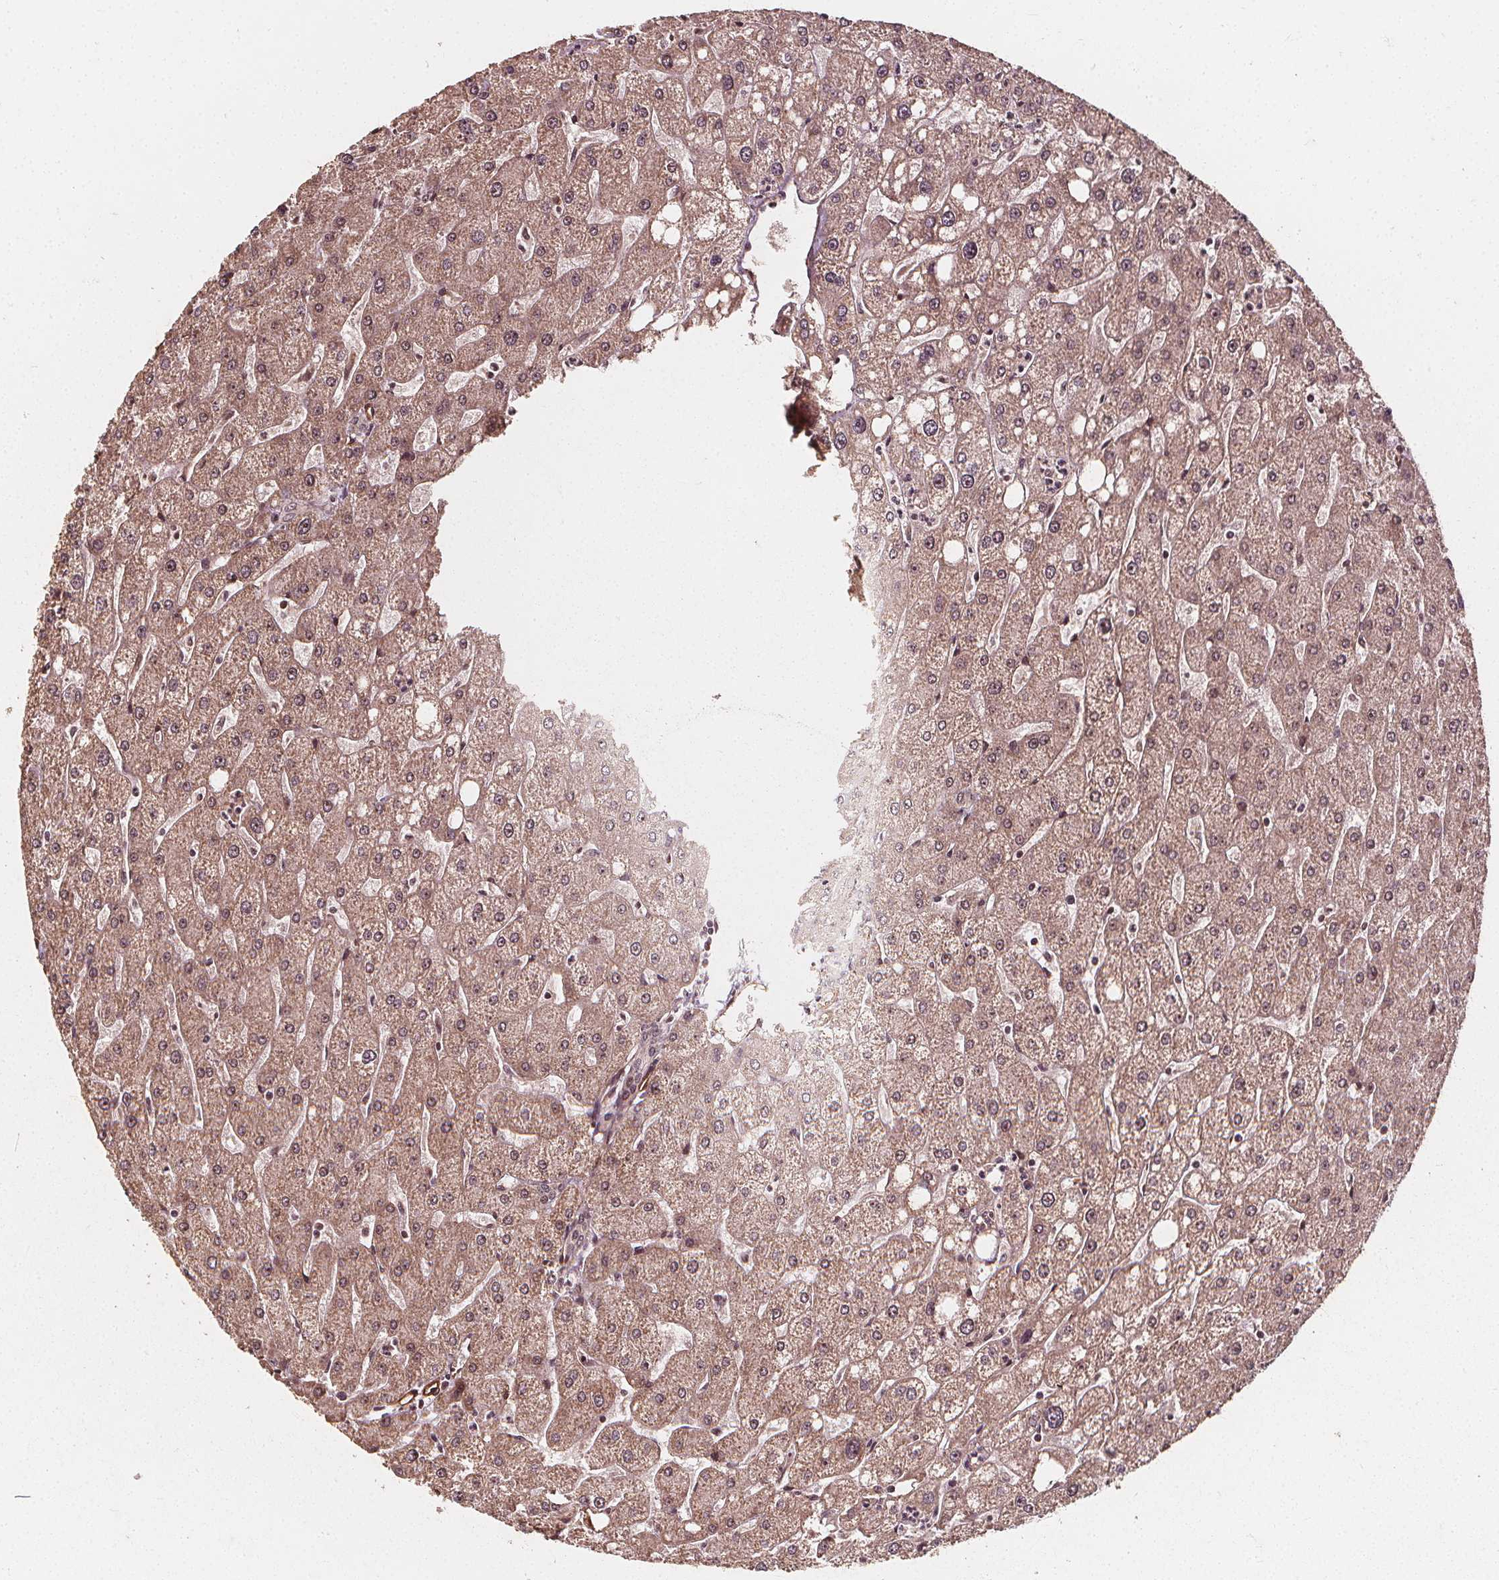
{"staining": {"intensity": "weak", "quantity": "<25%", "location": "cytoplasmic/membranous"}, "tissue": "liver", "cell_type": "Cholangiocytes", "image_type": "normal", "snomed": [{"axis": "morphology", "description": "Normal tissue, NOS"}, {"axis": "topography", "description": "Liver"}], "caption": "Benign liver was stained to show a protein in brown. There is no significant staining in cholangiocytes.", "gene": "EXOSC9", "patient": {"sex": "male", "age": 67}}